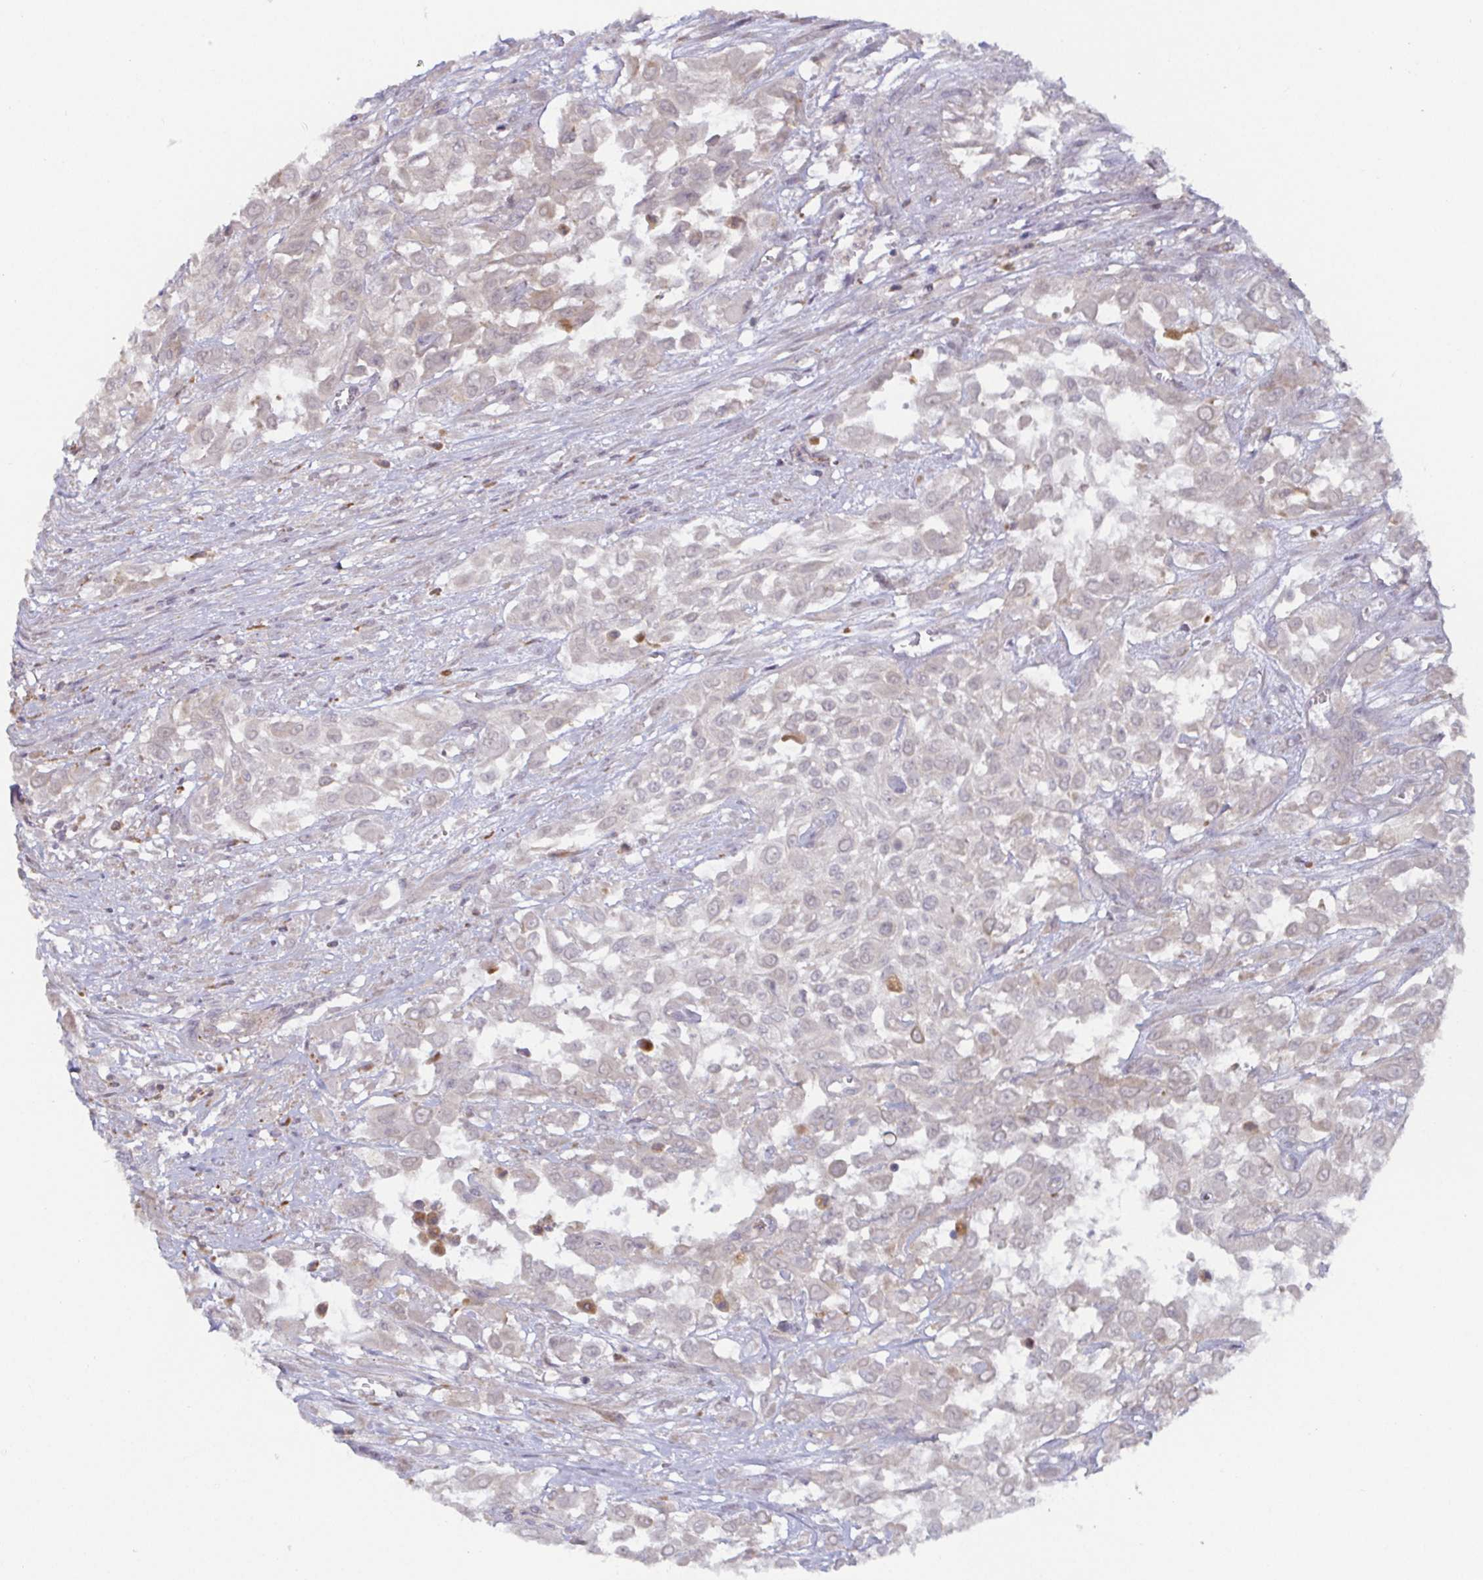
{"staining": {"intensity": "negative", "quantity": "none", "location": "none"}, "tissue": "urothelial cancer", "cell_type": "Tumor cells", "image_type": "cancer", "snomed": [{"axis": "morphology", "description": "Urothelial carcinoma, High grade"}, {"axis": "topography", "description": "Urinary bladder"}], "caption": "Histopathology image shows no significant protein expression in tumor cells of urothelial cancer. (Immunohistochemistry, brightfield microscopy, high magnification).", "gene": "CDH18", "patient": {"sex": "male", "age": 57}}